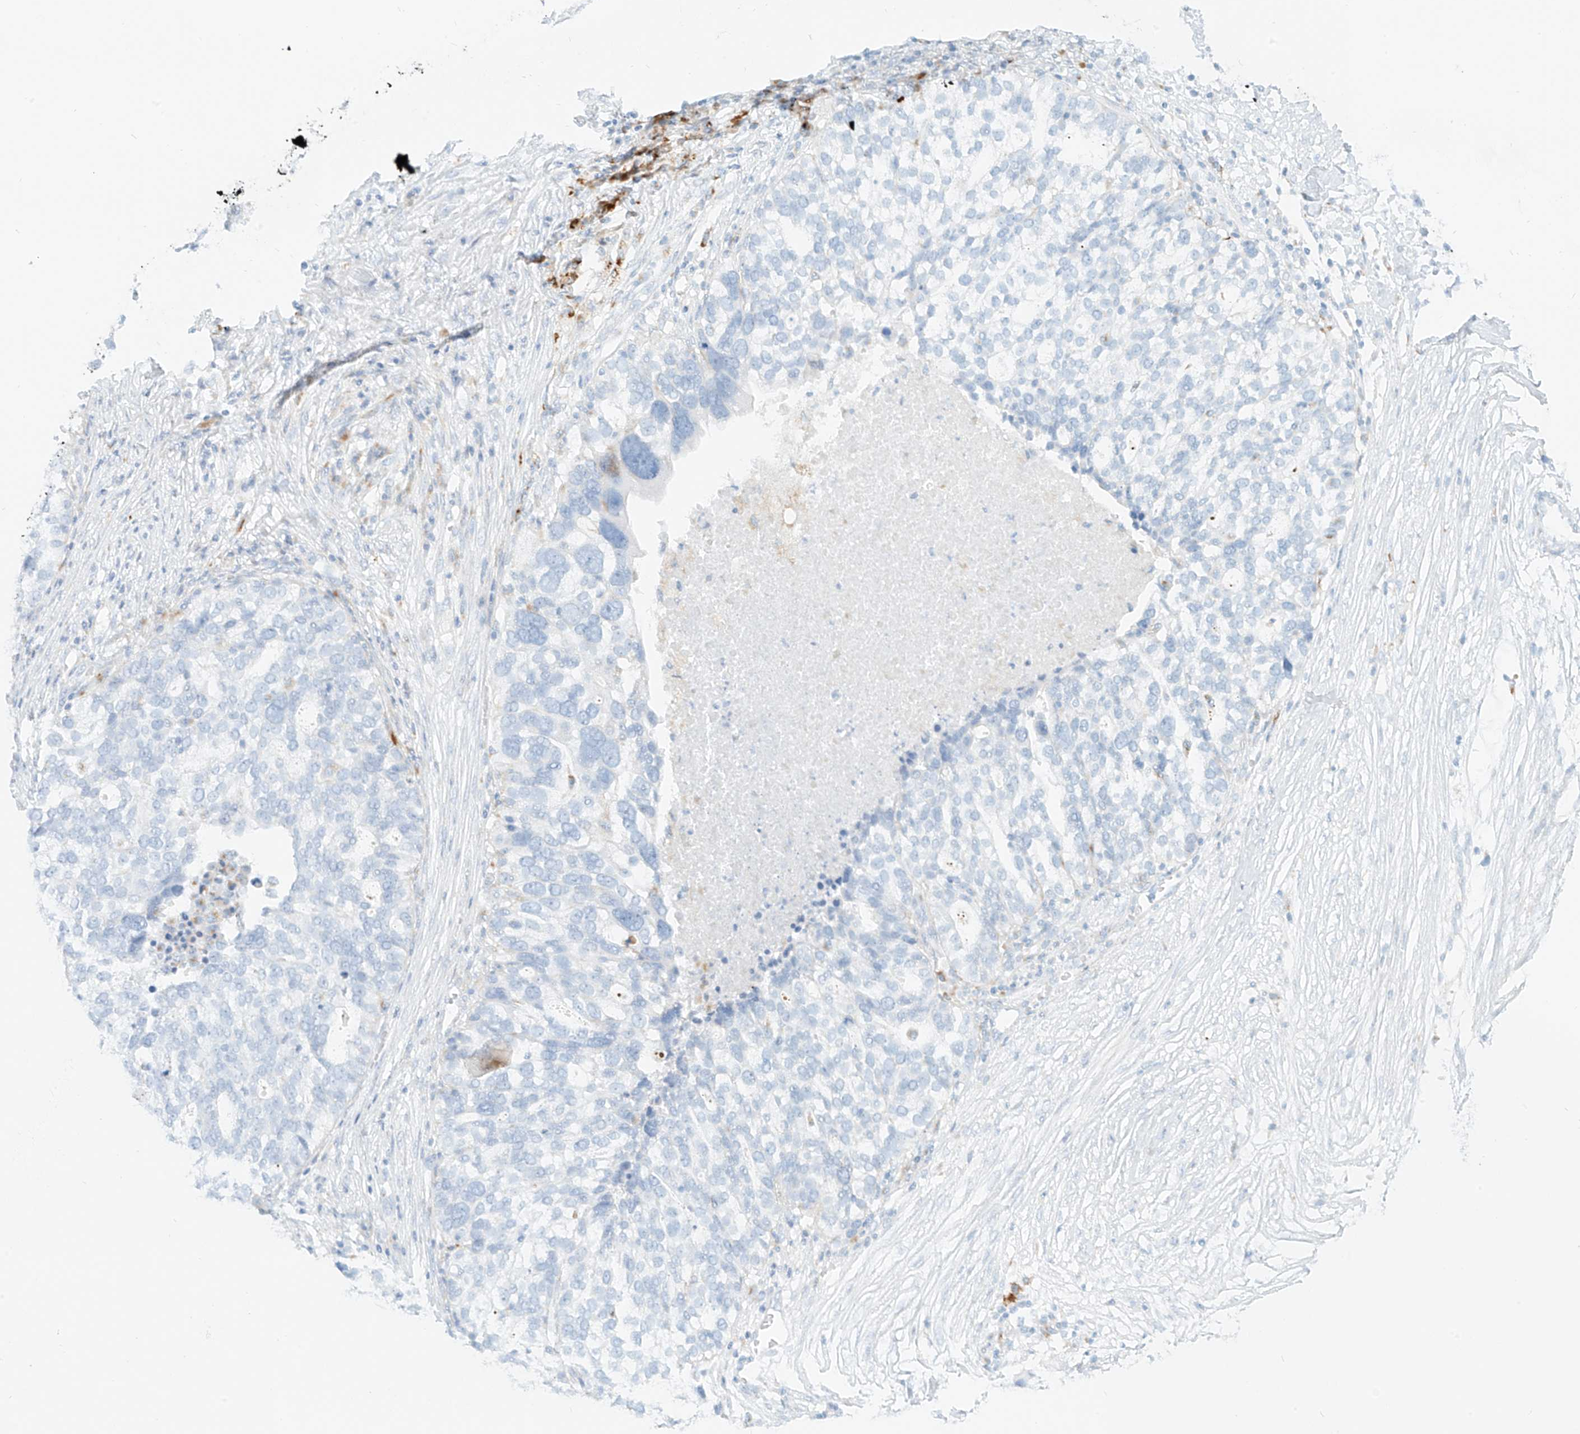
{"staining": {"intensity": "negative", "quantity": "none", "location": "none"}, "tissue": "ovarian cancer", "cell_type": "Tumor cells", "image_type": "cancer", "snomed": [{"axis": "morphology", "description": "Cystadenocarcinoma, serous, NOS"}, {"axis": "topography", "description": "Ovary"}], "caption": "A high-resolution image shows IHC staining of ovarian cancer, which reveals no significant staining in tumor cells.", "gene": "SLC35F6", "patient": {"sex": "female", "age": 59}}